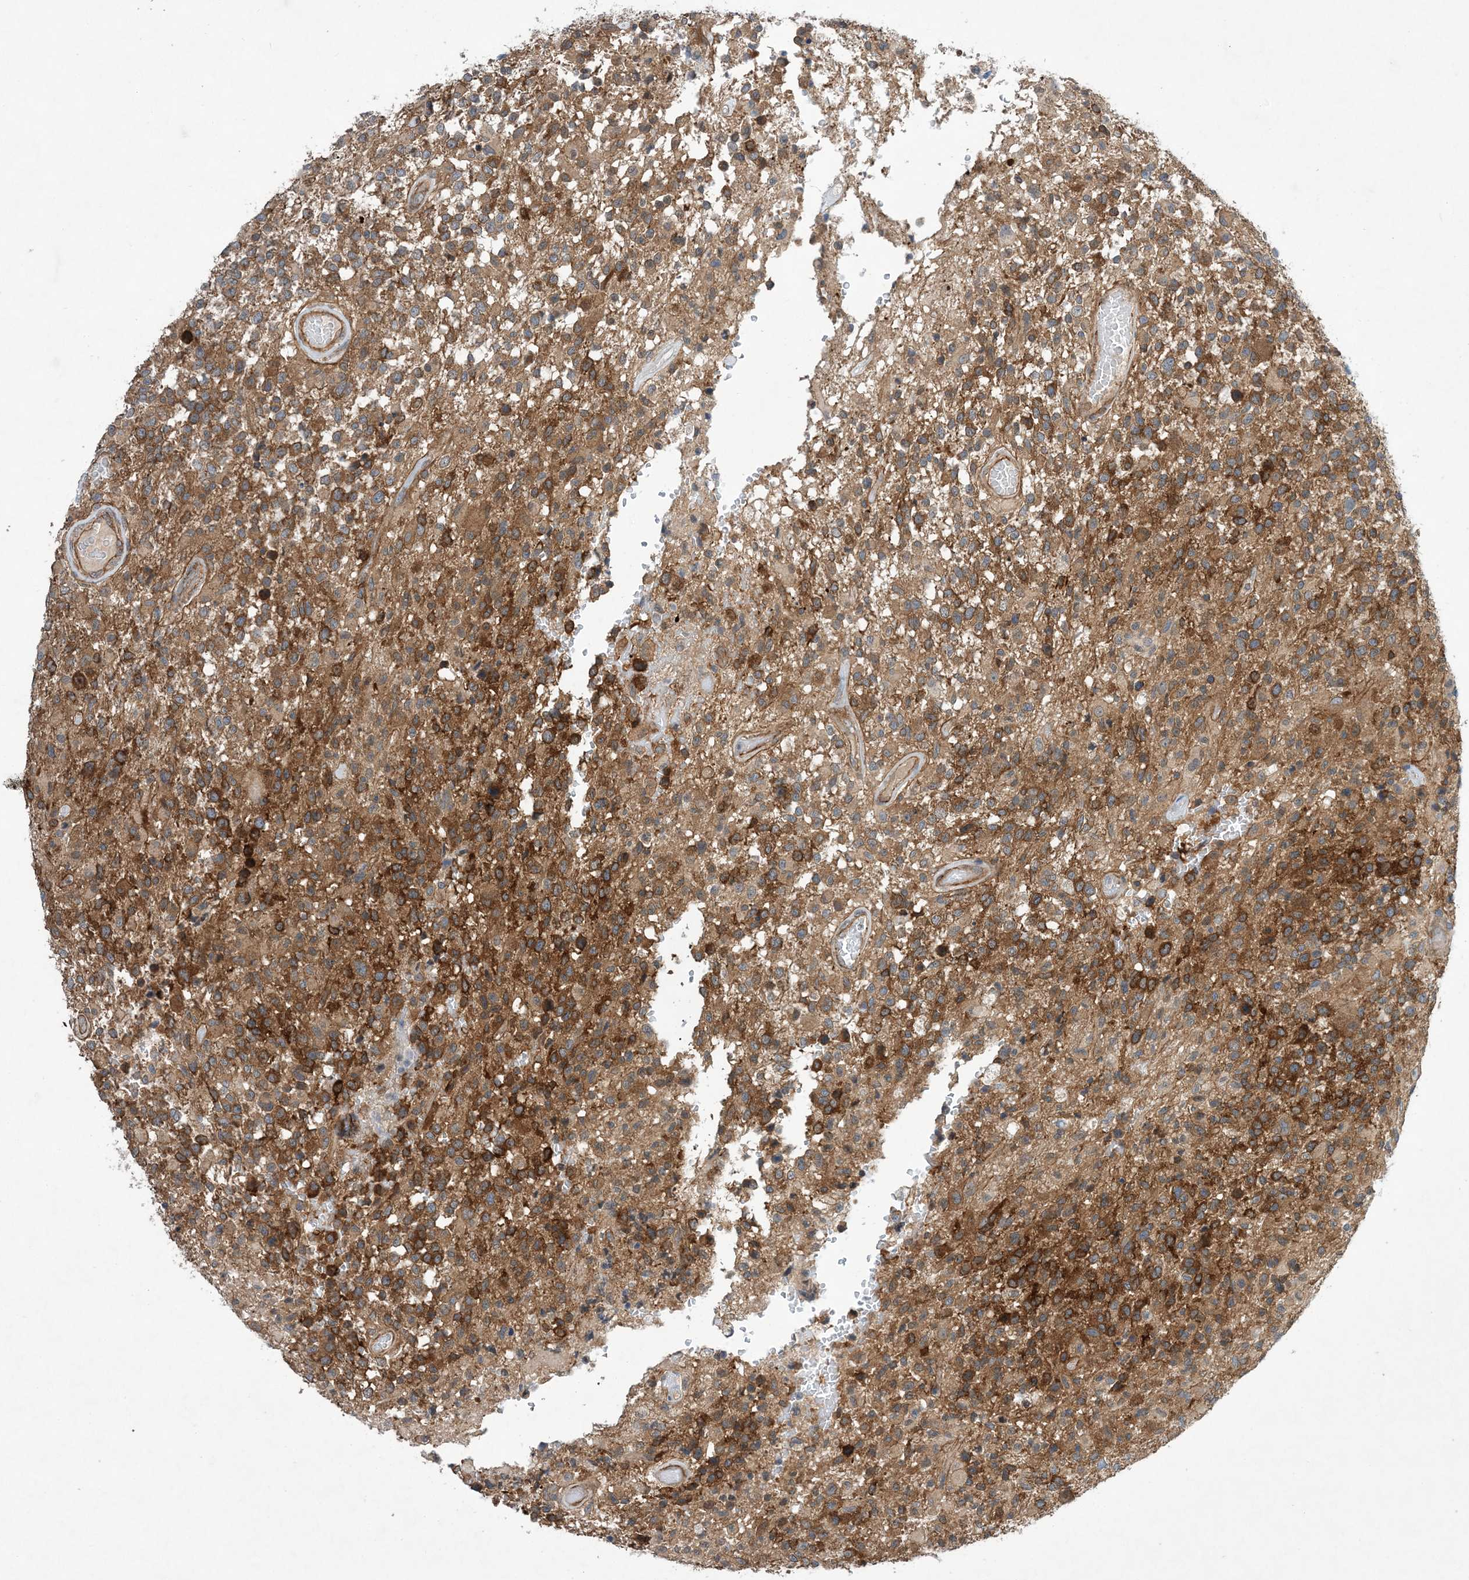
{"staining": {"intensity": "strong", "quantity": ">75%", "location": "cytoplasmic/membranous"}, "tissue": "glioma", "cell_type": "Tumor cells", "image_type": "cancer", "snomed": [{"axis": "morphology", "description": "Glioma, malignant, High grade"}, {"axis": "morphology", "description": "Glioblastoma, NOS"}, {"axis": "topography", "description": "Brain"}], "caption": "This image reveals immunohistochemistry (IHC) staining of human glioma, with high strong cytoplasmic/membranous staining in about >75% of tumor cells.", "gene": "EHBP1", "patient": {"sex": "male", "age": 60}}